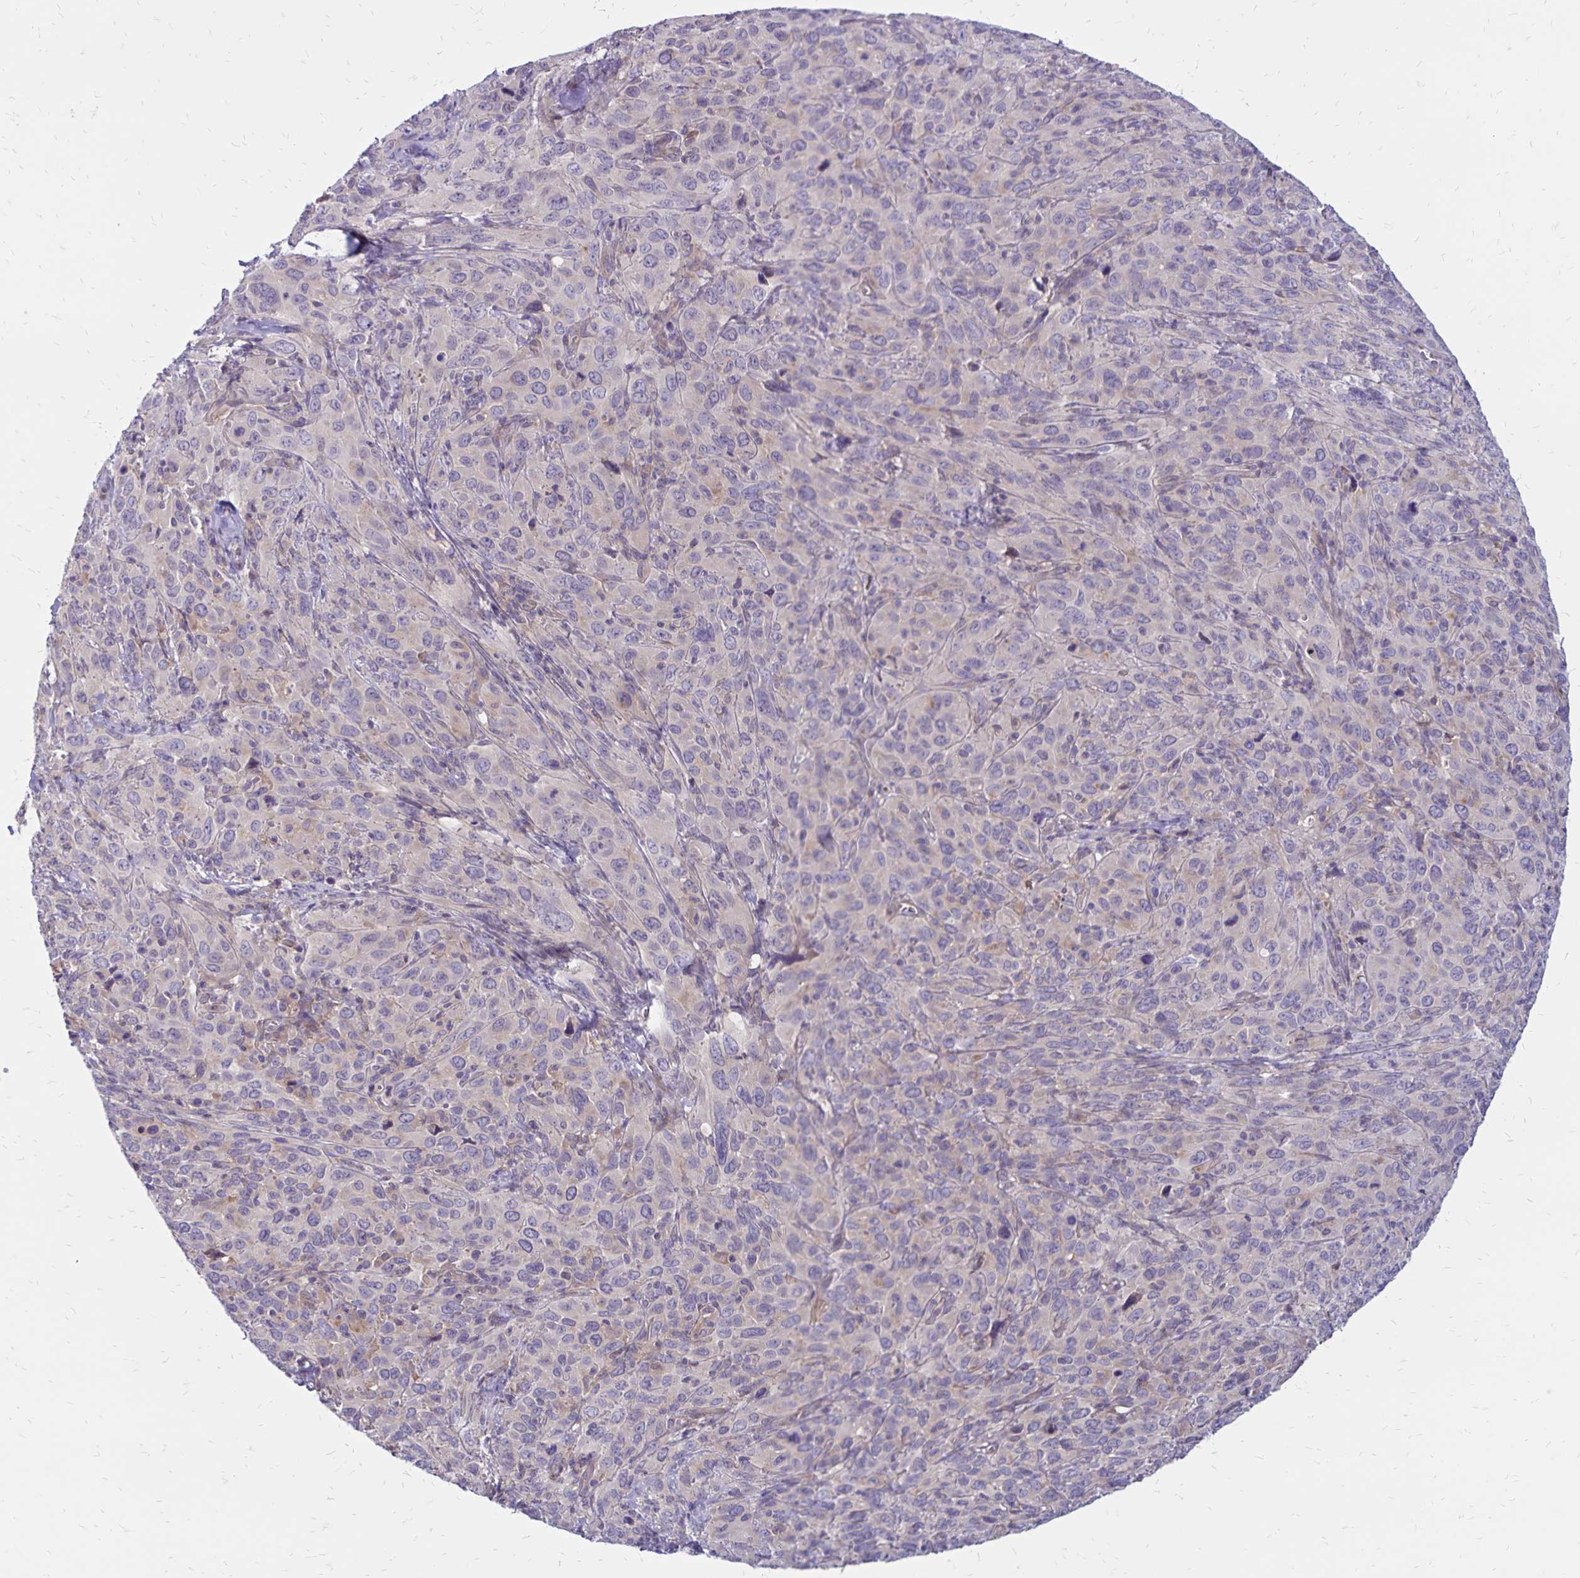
{"staining": {"intensity": "negative", "quantity": "none", "location": "none"}, "tissue": "cervical cancer", "cell_type": "Tumor cells", "image_type": "cancer", "snomed": [{"axis": "morphology", "description": "Normal tissue, NOS"}, {"axis": "morphology", "description": "Squamous cell carcinoma, NOS"}, {"axis": "topography", "description": "Cervix"}], "caption": "Image shows no significant protein expression in tumor cells of cervical cancer (squamous cell carcinoma). The staining was performed using DAB (3,3'-diaminobenzidine) to visualize the protein expression in brown, while the nuclei were stained in blue with hematoxylin (Magnification: 20x).", "gene": "FSD1", "patient": {"sex": "female", "age": 51}}